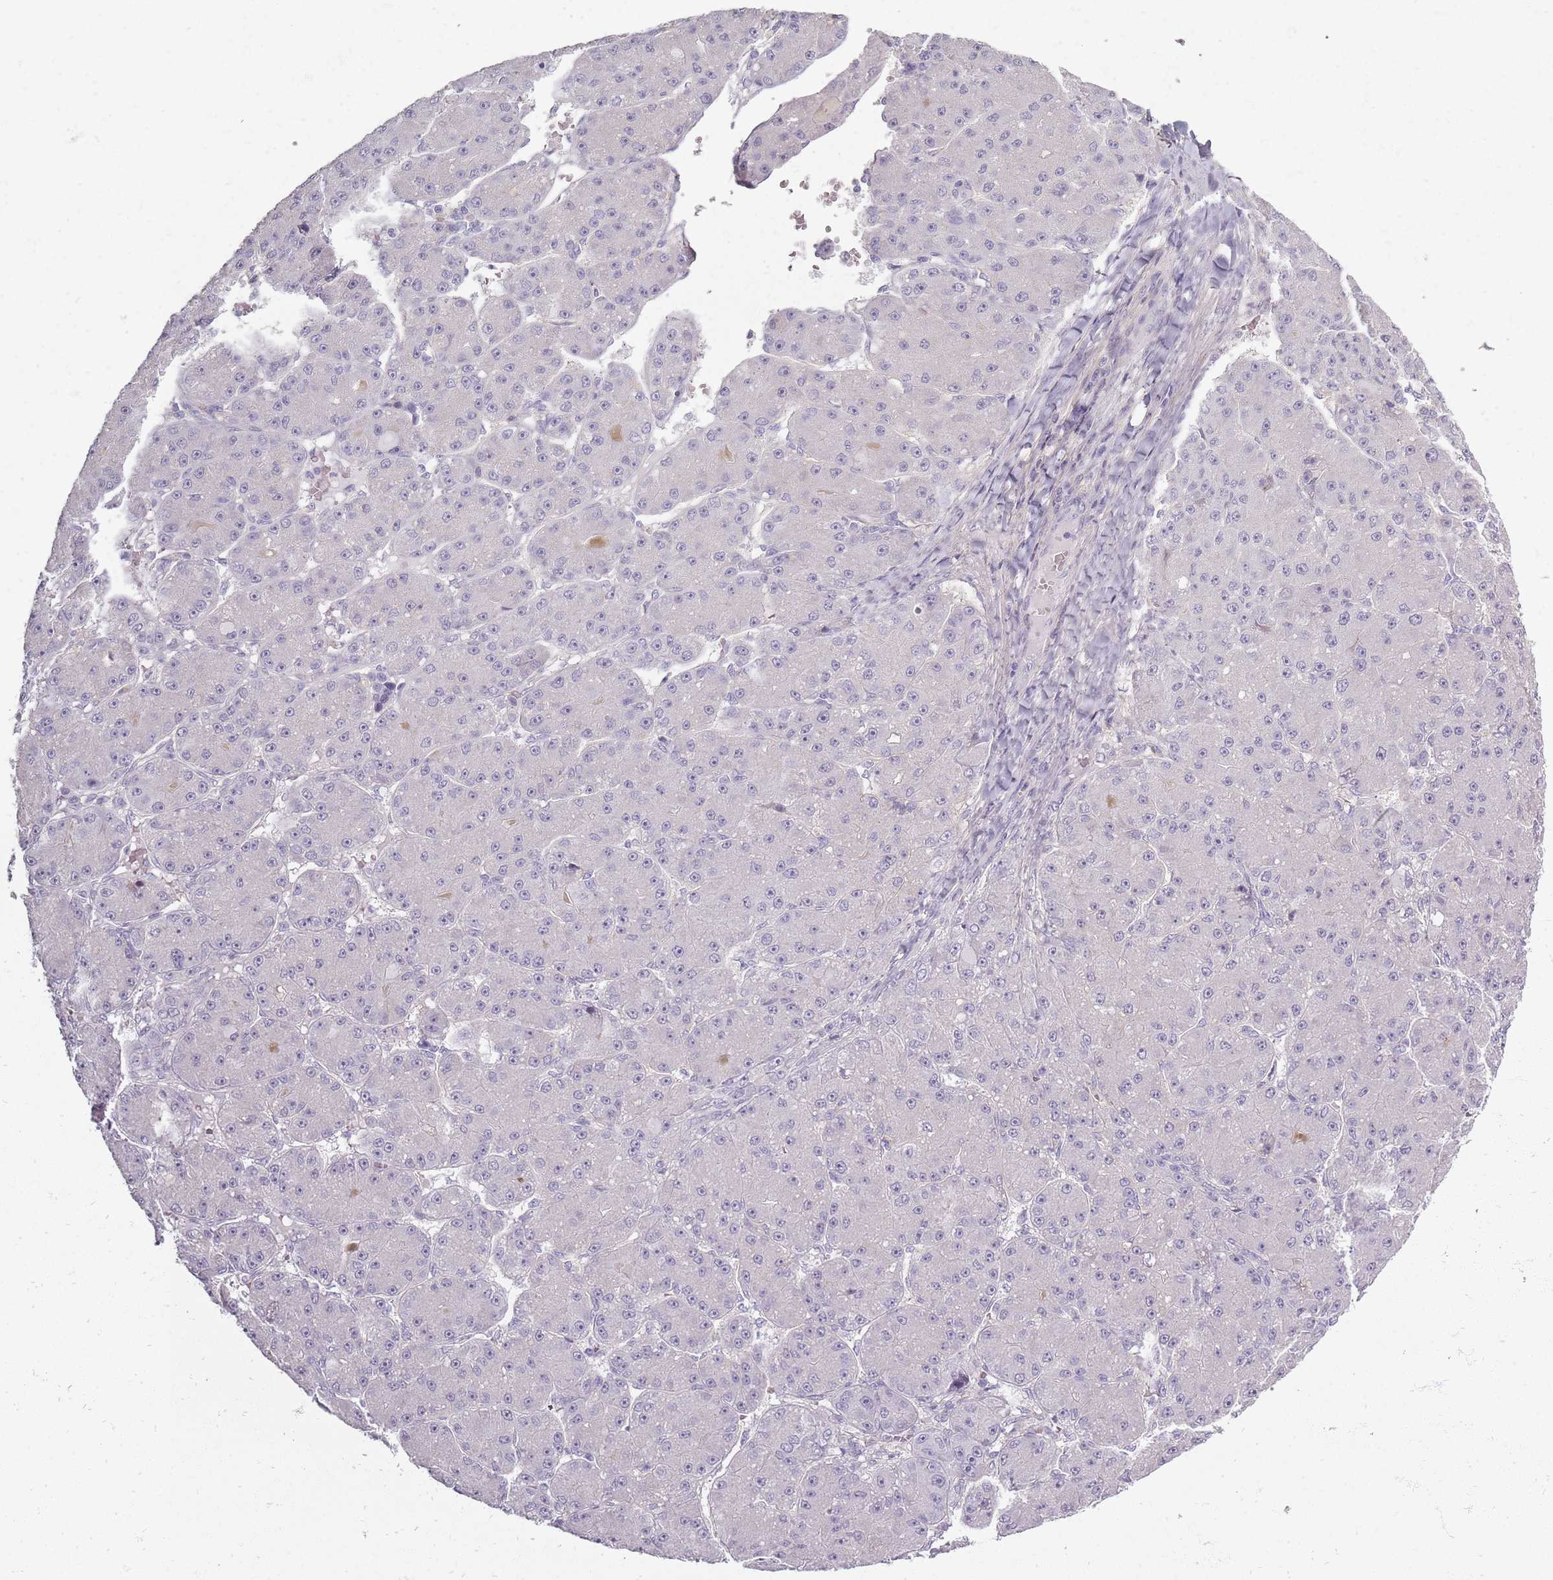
{"staining": {"intensity": "negative", "quantity": "none", "location": "none"}, "tissue": "liver cancer", "cell_type": "Tumor cells", "image_type": "cancer", "snomed": [{"axis": "morphology", "description": "Carcinoma, Hepatocellular, NOS"}, {"axis": "topography", "description": "Liver"}], "caption": "DAB immunohistochemical staining of human liver hepatocellular carcinoma exhibits no significant expression in tumor cells.", "gene": "SYNGR3", "patient": {"sex": "male", "age": 67}}